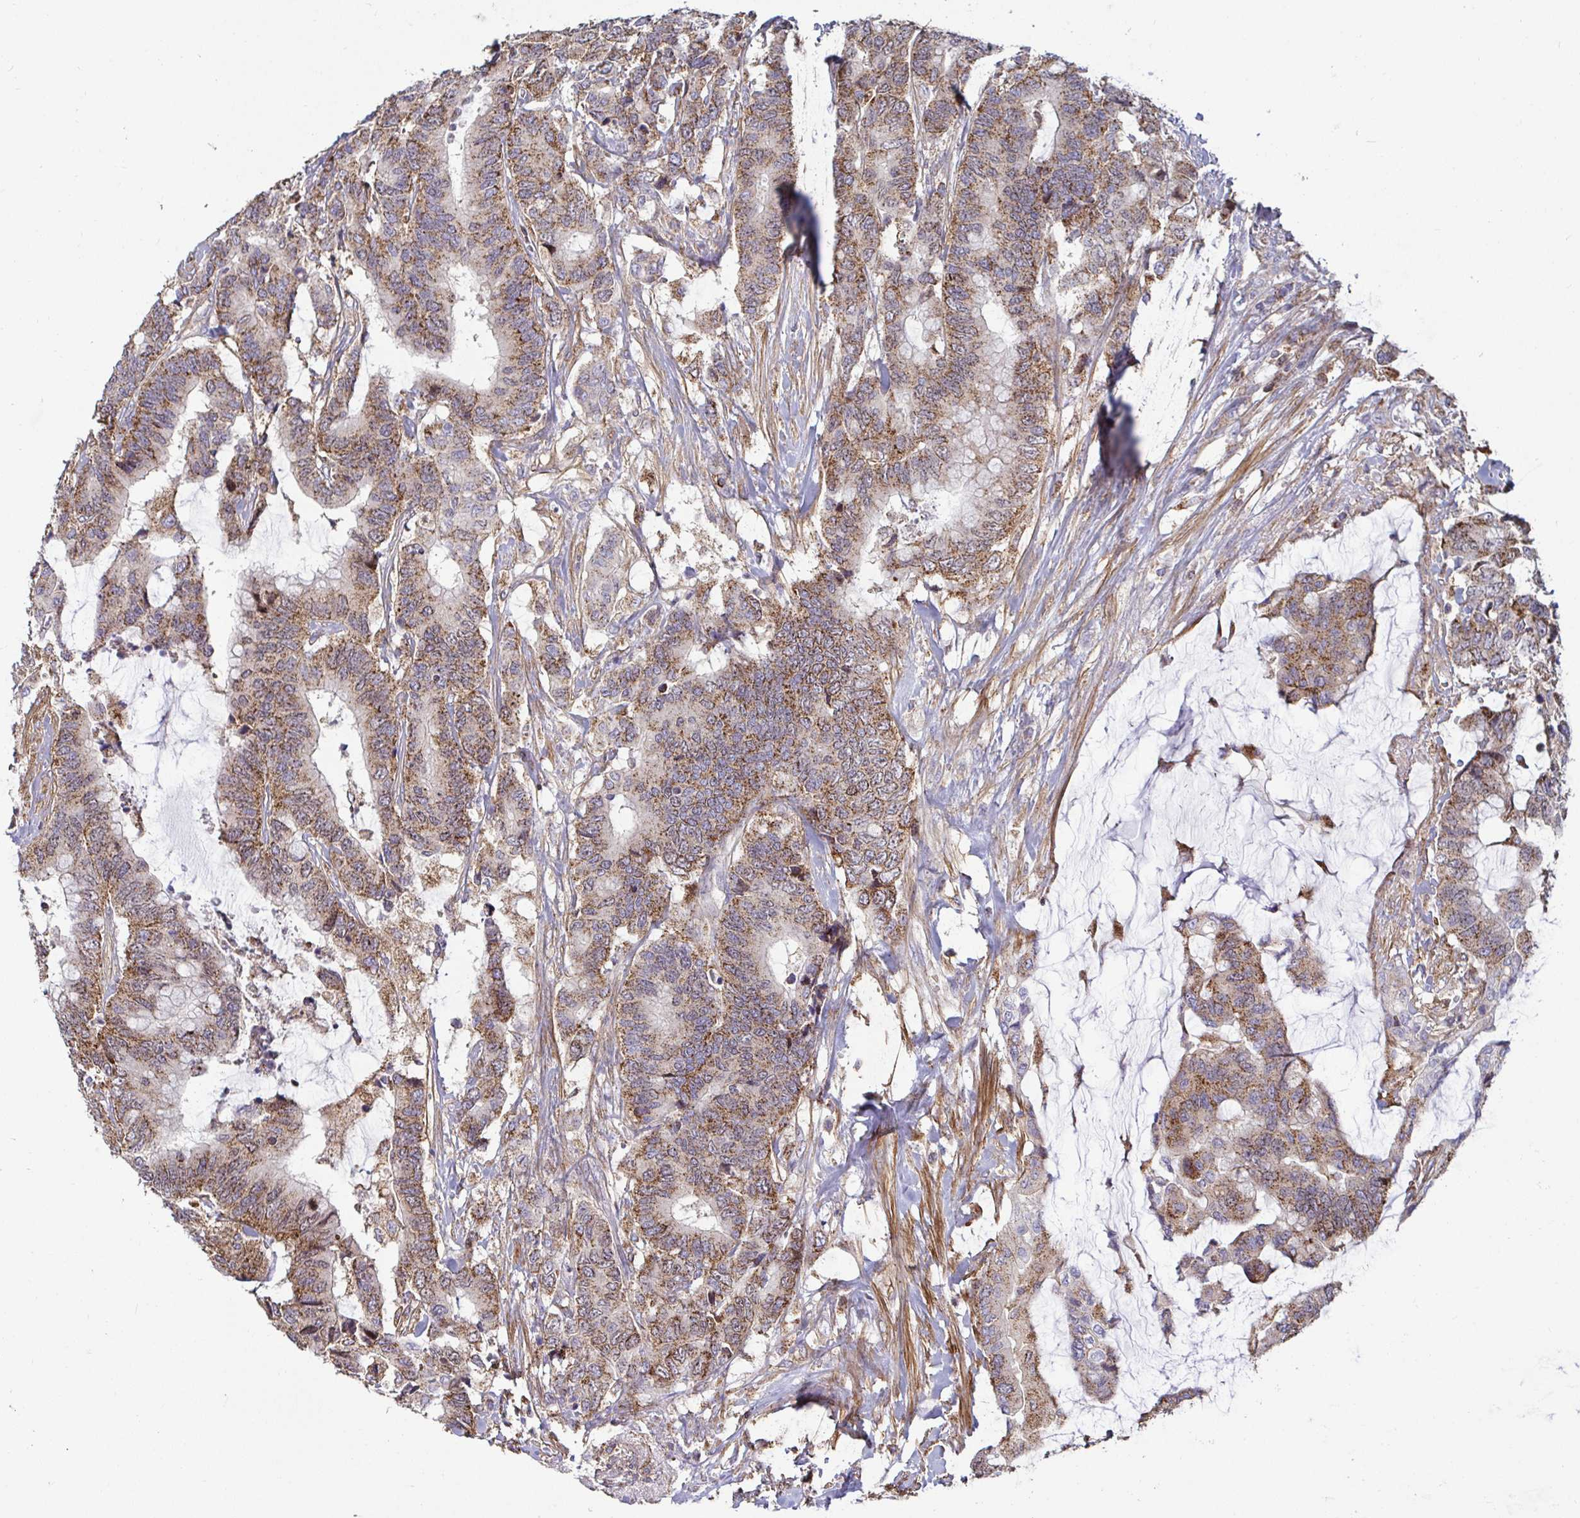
{"staining": {"intensity": "moderate", "quantity": ">75%", "location": "cytoplasmic/membranous"}, "tissue": "colorectal cancer", "cell_type": "Tumor cells", "image_type": "cancer", "snomed": [{"axis": "morphology", "description": "Adenocarcinoma, NOS"}, {"axis": "topography", "description": "Rectum"}], "caption": "IHC image of adenocarcinoma (colorectal) stained for a protein (brown), which reveals medium levels of moderate cytoplasmic/membranous expression in about >75% of tumor cells.", "gene": "SPRY1", "patient": {"sex": "female", "age": 59}}